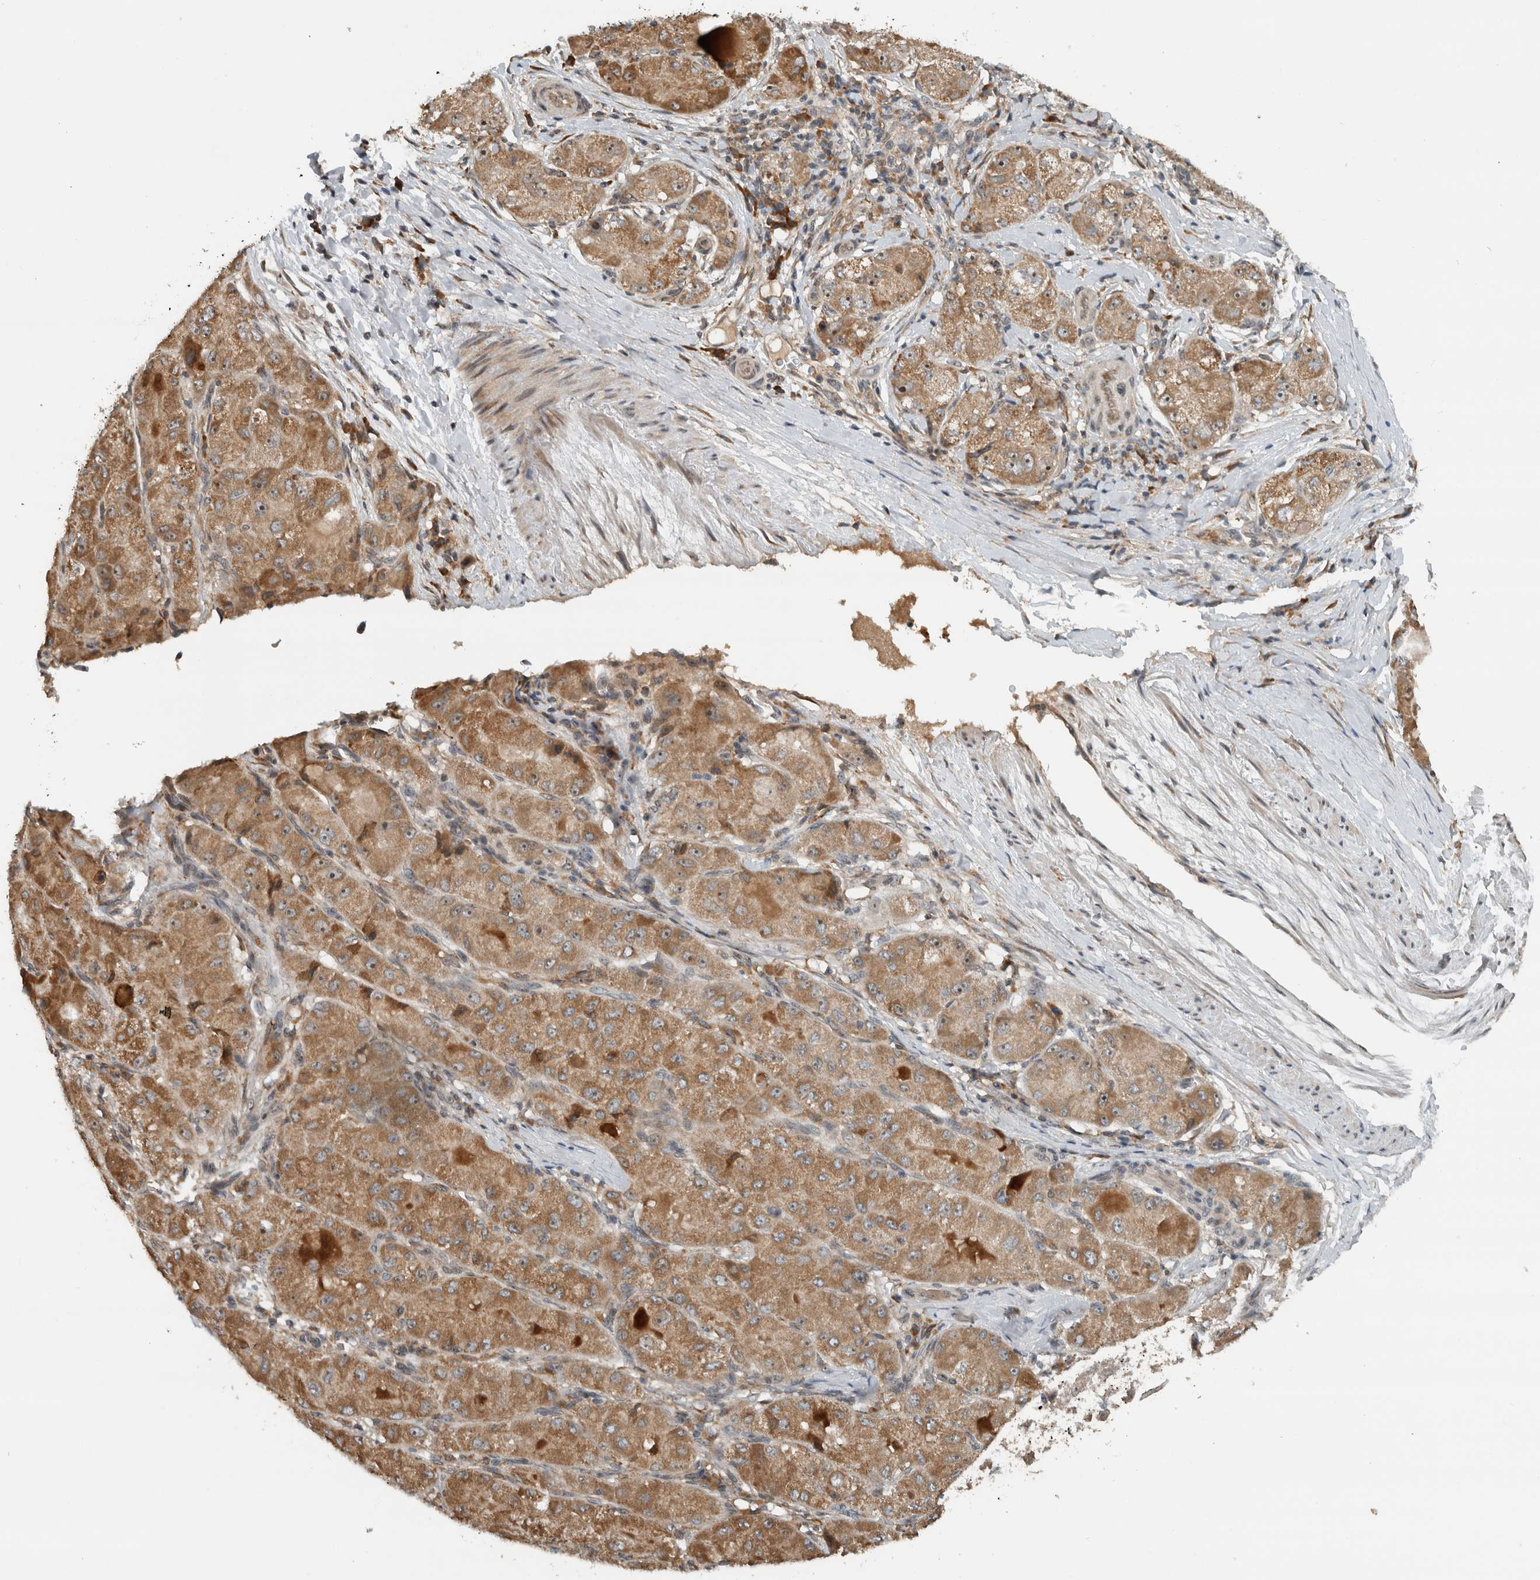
{"staining": {"intensity": "moderate", "quantity": ">75%", "location": "cytoplasmic/membranous"}, "tissue": "liver cancer", "cell_type": "Tumor cells", "image_type": "cancer", "snomed": [{"axis": "morphology", "description": "Carcinoma, Hepatocellular, NOS"}, {"axis": "topography", "description": "Liver"}], "caption": "Human liver hepatocellular carcinoma stained with a brown dye reveals moderate cytoplasmic/membranous positive positivity in approximately >75% of tumor cells.", "gene": "GPR137B", "patient": {"sex": "male", "age": 80}}